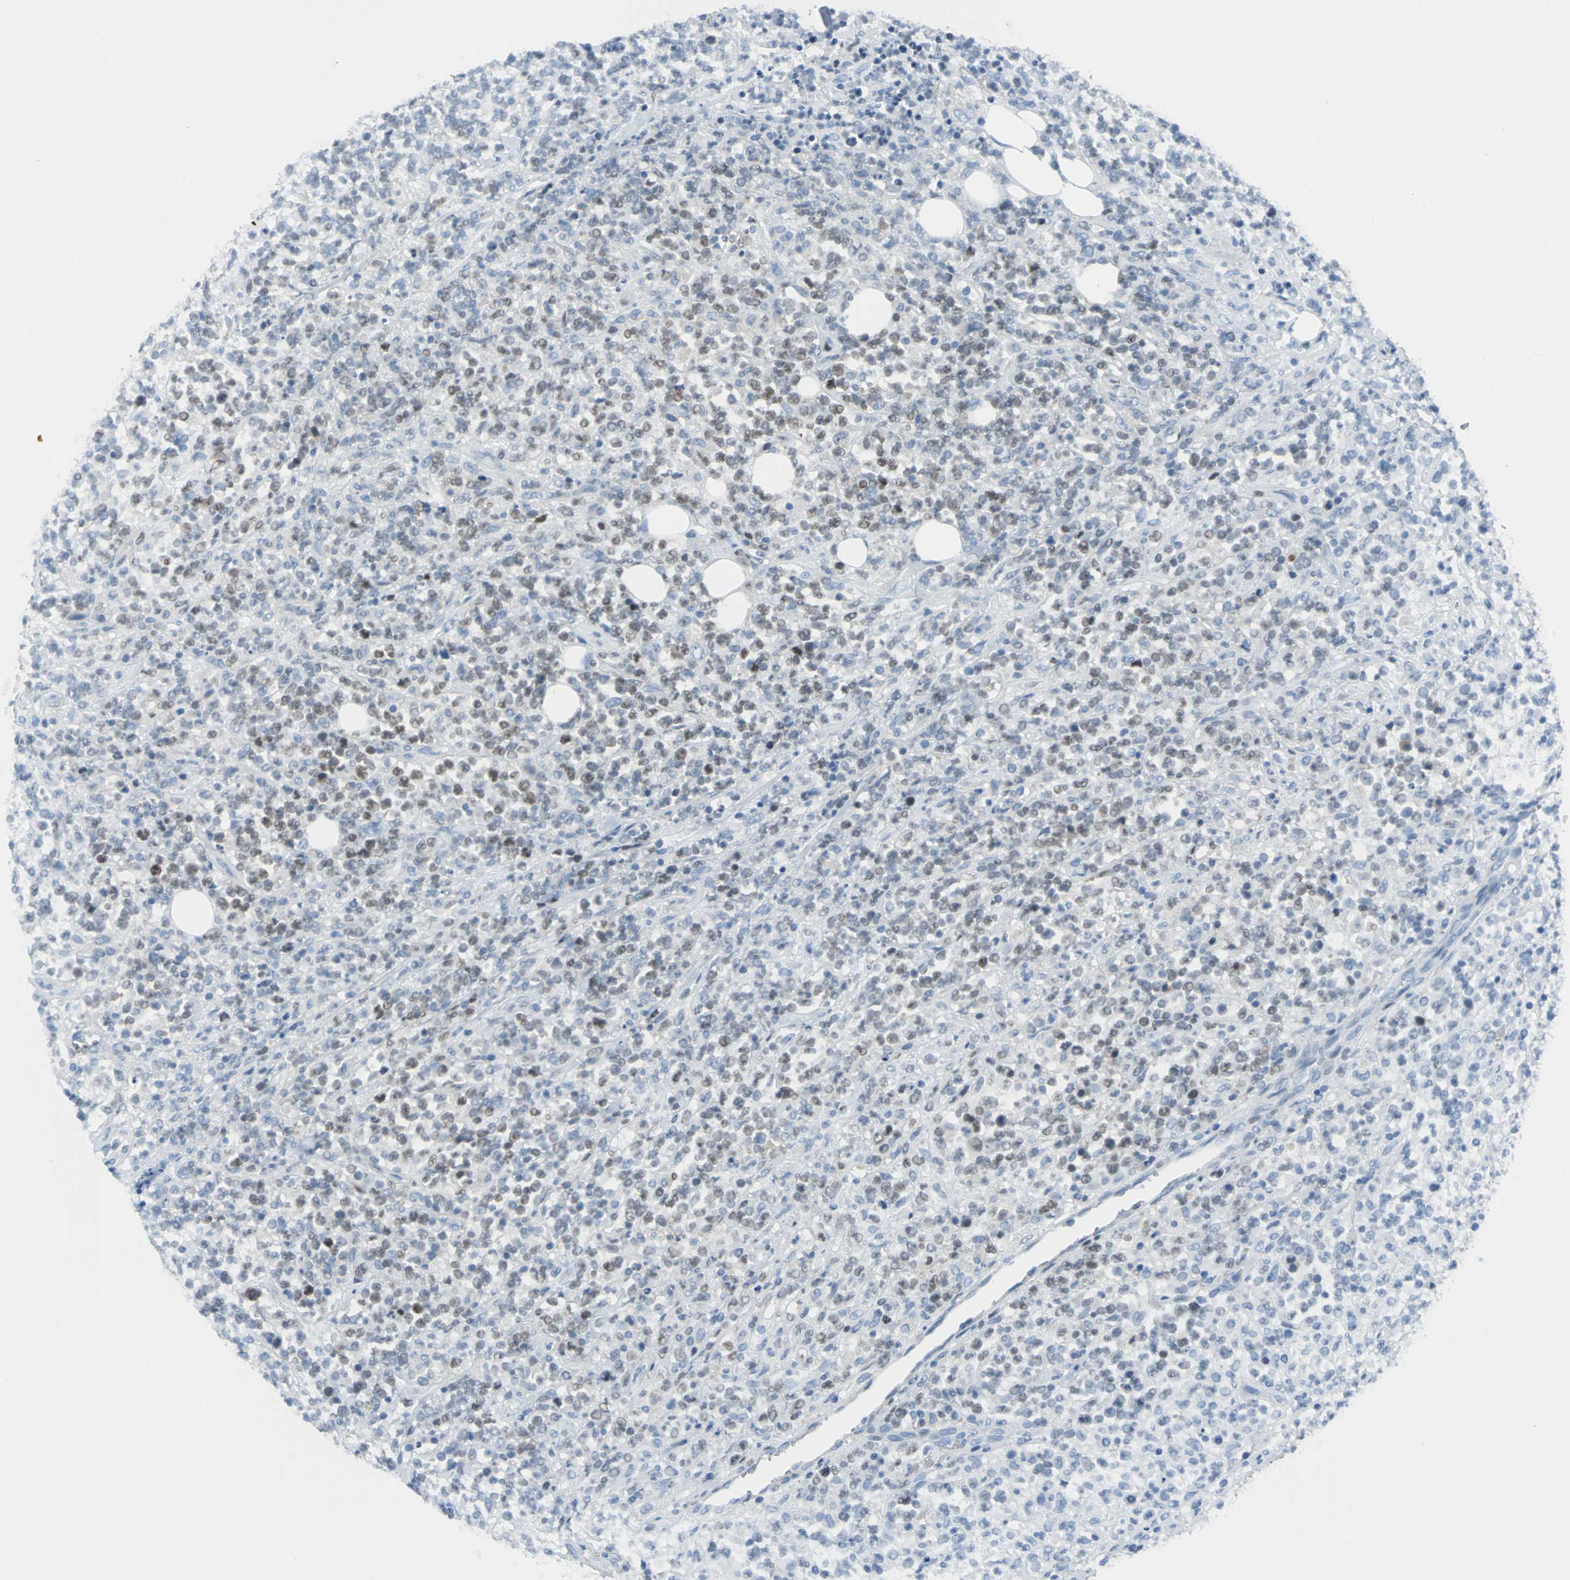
{"staining": {"intensity": "moderate", "quantity": "25%-75%", "location": "nuclear"}, "tissue": "lymphoma", "cell_type": "Tumor cells", "image_type": "cancer", "snomed": [{"axis": "morphology", "description": "Malignant lymphoma, non-Hodgkin's type, High grade"}, {"axis": "topography", "description": "Soft tissue"}], "caption": "Immunohistochemistry (IHC) of human lymphoma exhibits medium levels of moderate nuclear positivity in about 25%-75% of tumor cells. (Stains: DAB in brown, nuclei in blue, Microscopy: brightfield microscopy at high magnification).", "gene": "MCM3", "patient": {"sex": "male", "age": 18}}